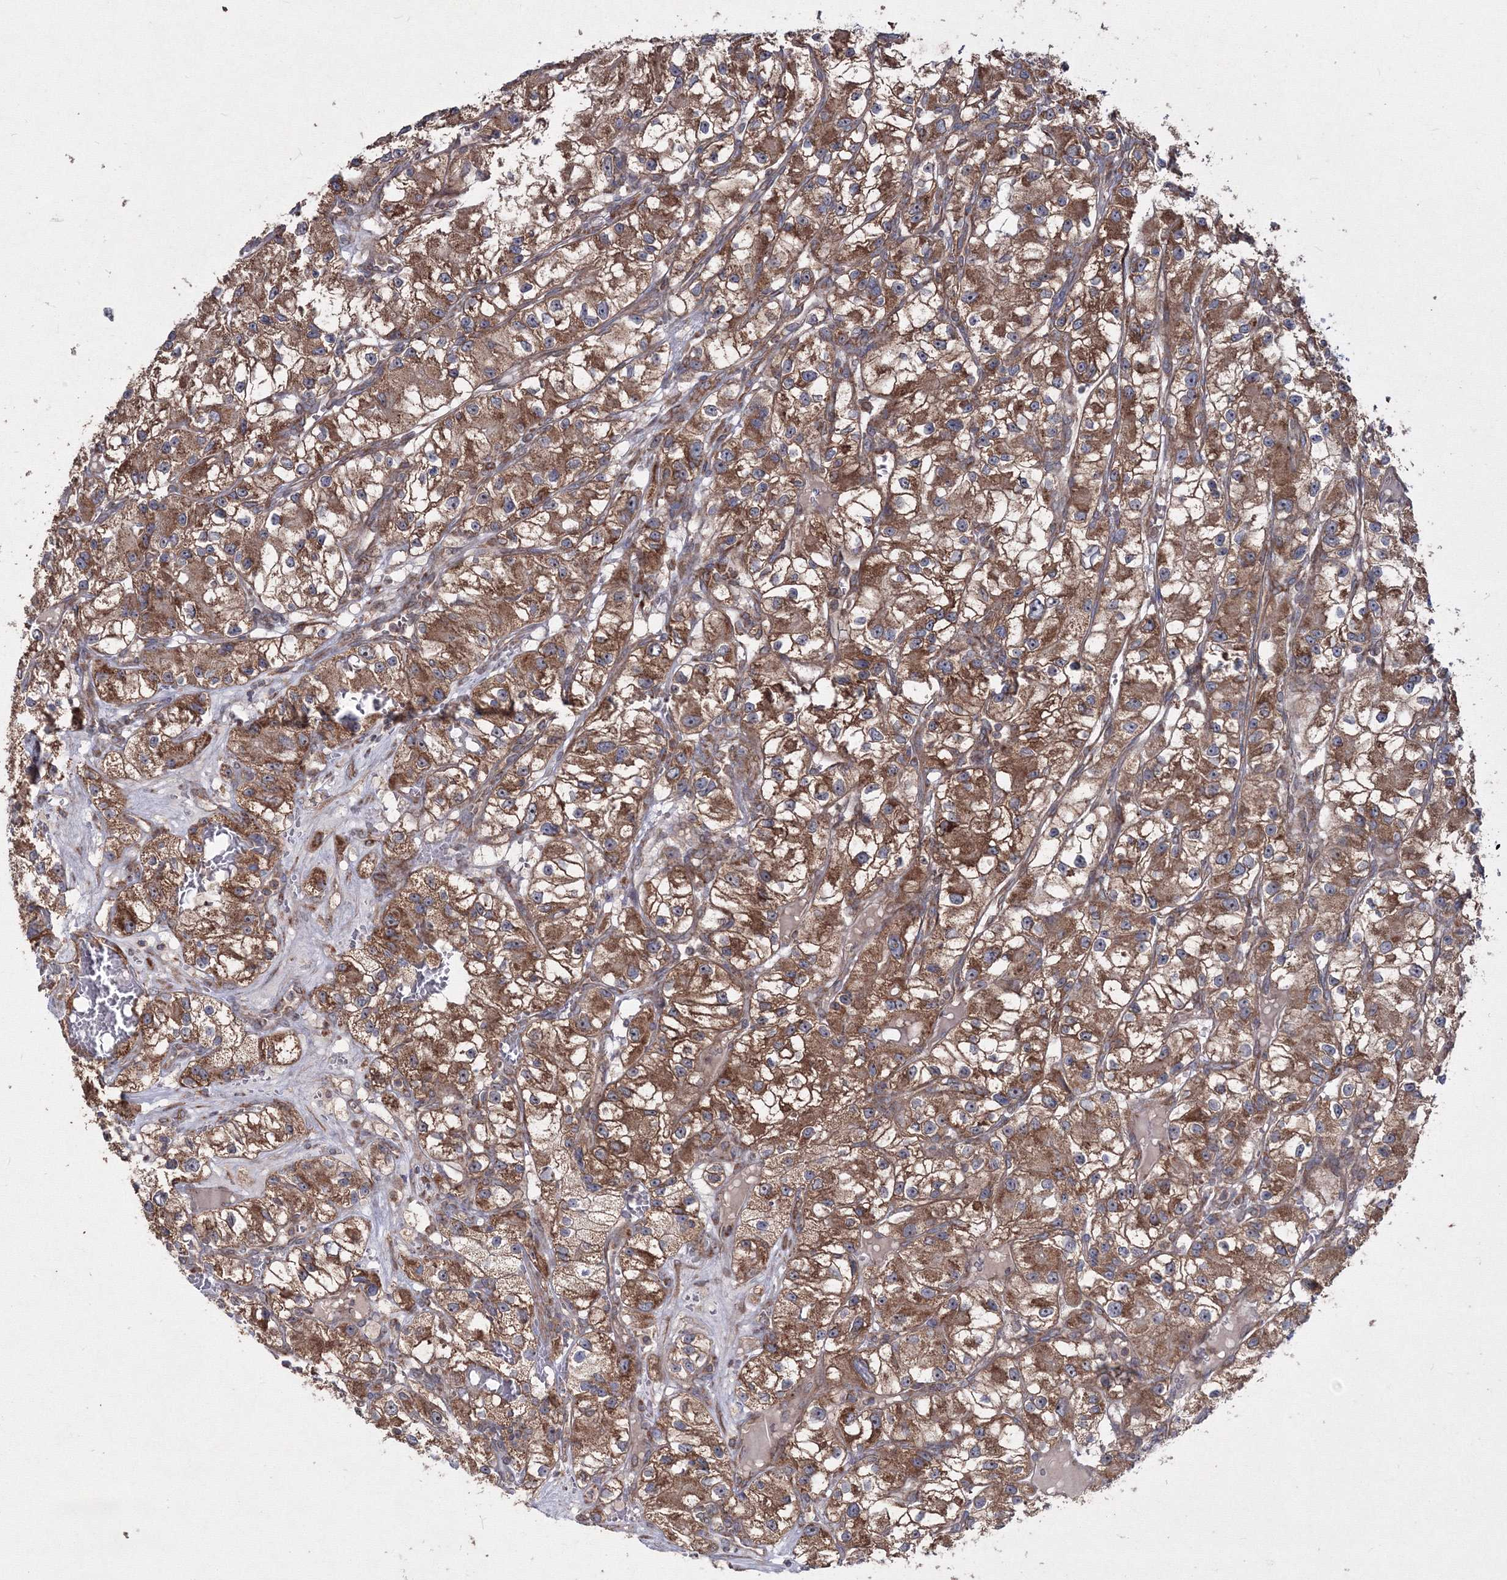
{"staining": {"intensity": "strong", "quantity": ">75%", "location": "cytoplasmic/membranous"}, "tissue": "renal cancer", "cell_type": "Tumor cells", "image_type": "cancer", "snomed": [{"axis": "morphology", "description": "Adenocarcinoma, NOS"}, {"axis": "topography", "description": "Kidney"}], "caption": "Renal cancer stained with immunohistochemistry reveals strong cytoplasmic/membranous expression in approximately >75% of tumor cells. (DAB = brown stain, brightfield microscopy at high magnification).", "gene": "PEX13", "patient": {"sex": "female", "age": 57}}